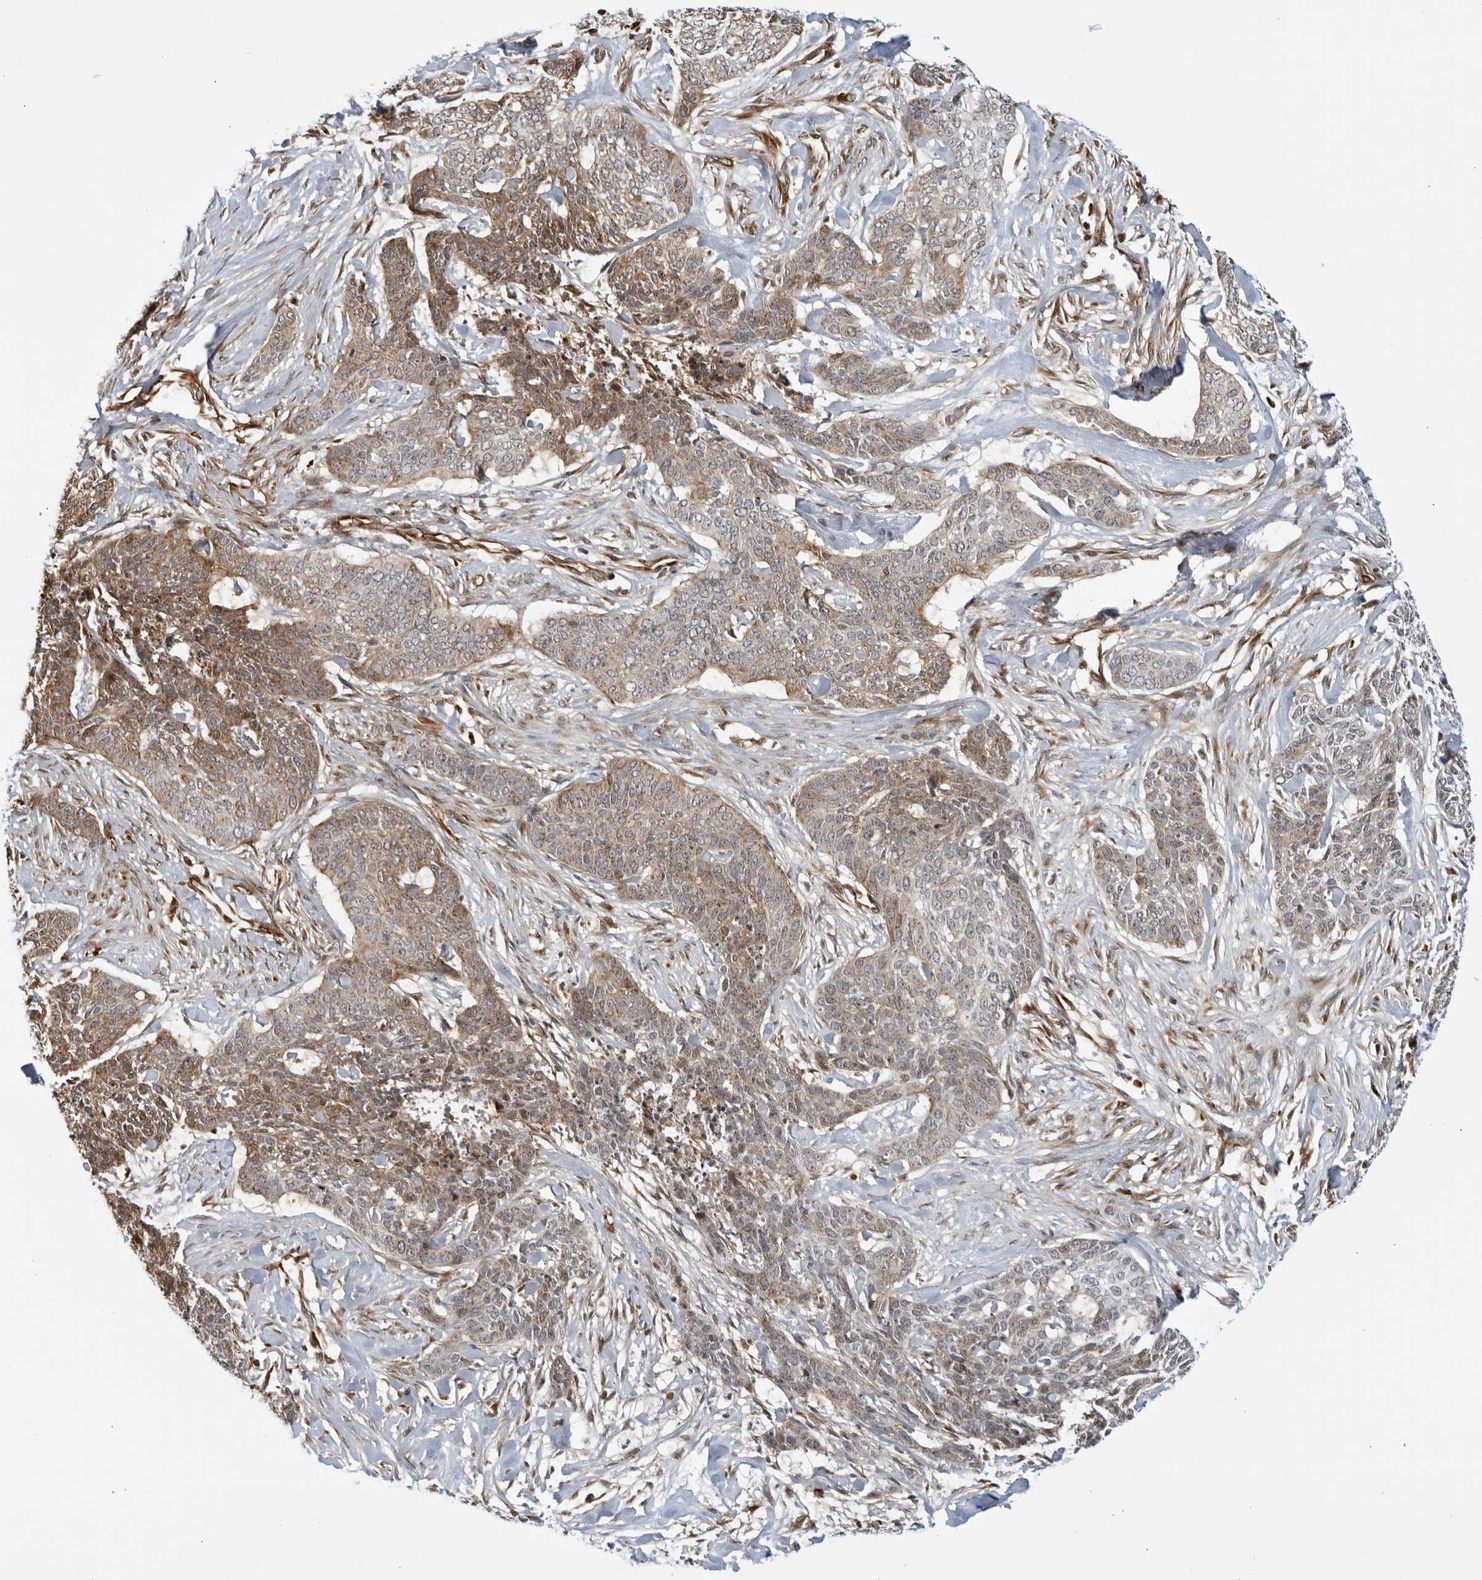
{"staining": {"intensity": "moderate", "quantity": ">75%", "location": "cytoplasmic/membranous"}, "tissue": "skin cancer", "cell_type": "Tumor cells", "image_type": "cancer", "snomed": [{"axis": "morphology", "description": "Basal cell carcinoma"}, {"axis": "topography", "description": "Skin"}], "caption": "This photomicrograph displays immunohistochemistry staining of basal cell carcinoma (skin), with medium moderate cytoplasmic/membranous positivity in about >75% of tumor cells.", "gene": "TCF21", "patient": {"sex": "female", "age": 64}}